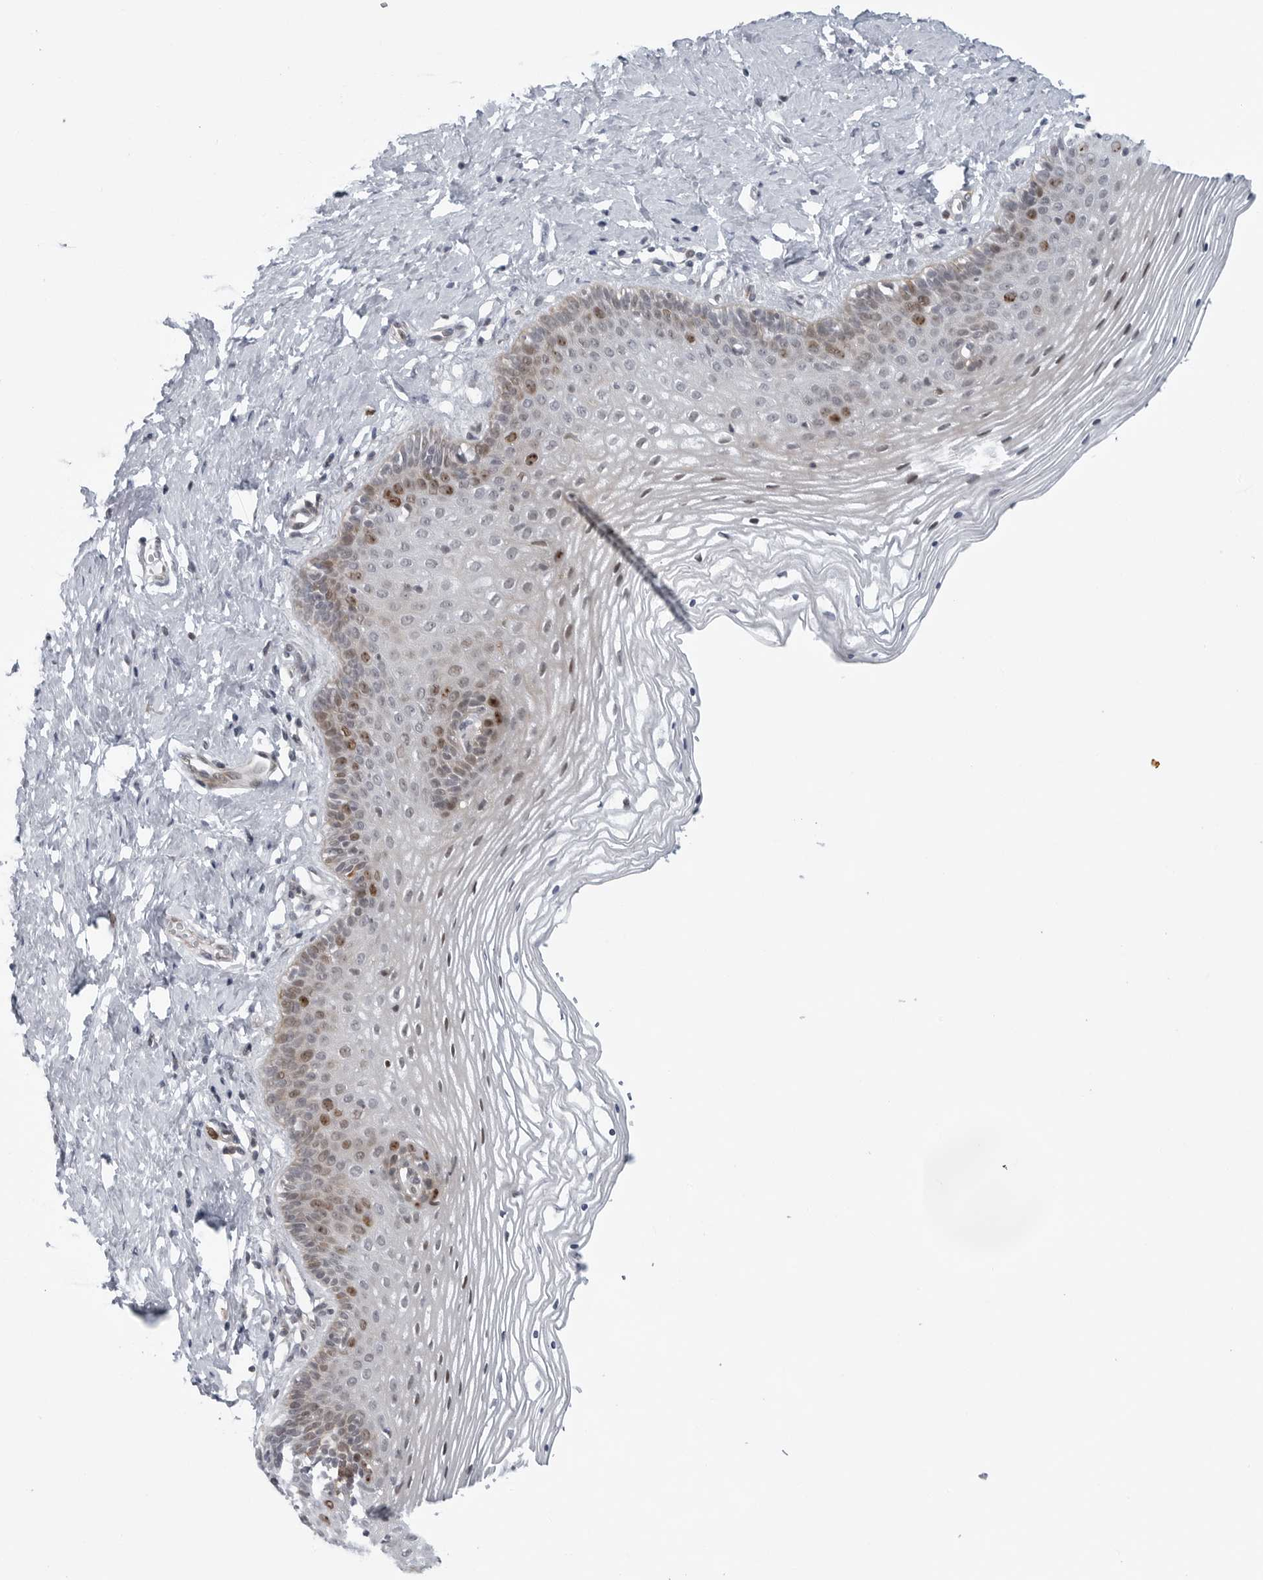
{"staining": {"intensity": "moderate", "quantity": "<25%", "location": "cytoplasmic/membranous,nuclear"}, "tissue": "vagina", "cell_type": "Squamous epithelial cells", "image_type": "normal", "snomed": [{"axis": "morphology", "description": "Normal tissue, NOS"}, {"axis": "topography", "description": "Vagina"}], "caption": "About <25% of squamous epithelial cells in normal vagina show moderate cytoplasmic/membranous,nuclear protein expression as visualized by brown immunohistochemical staining.", "gene": "FAM135B", "patient": {"sex": "female", "age": 32}}